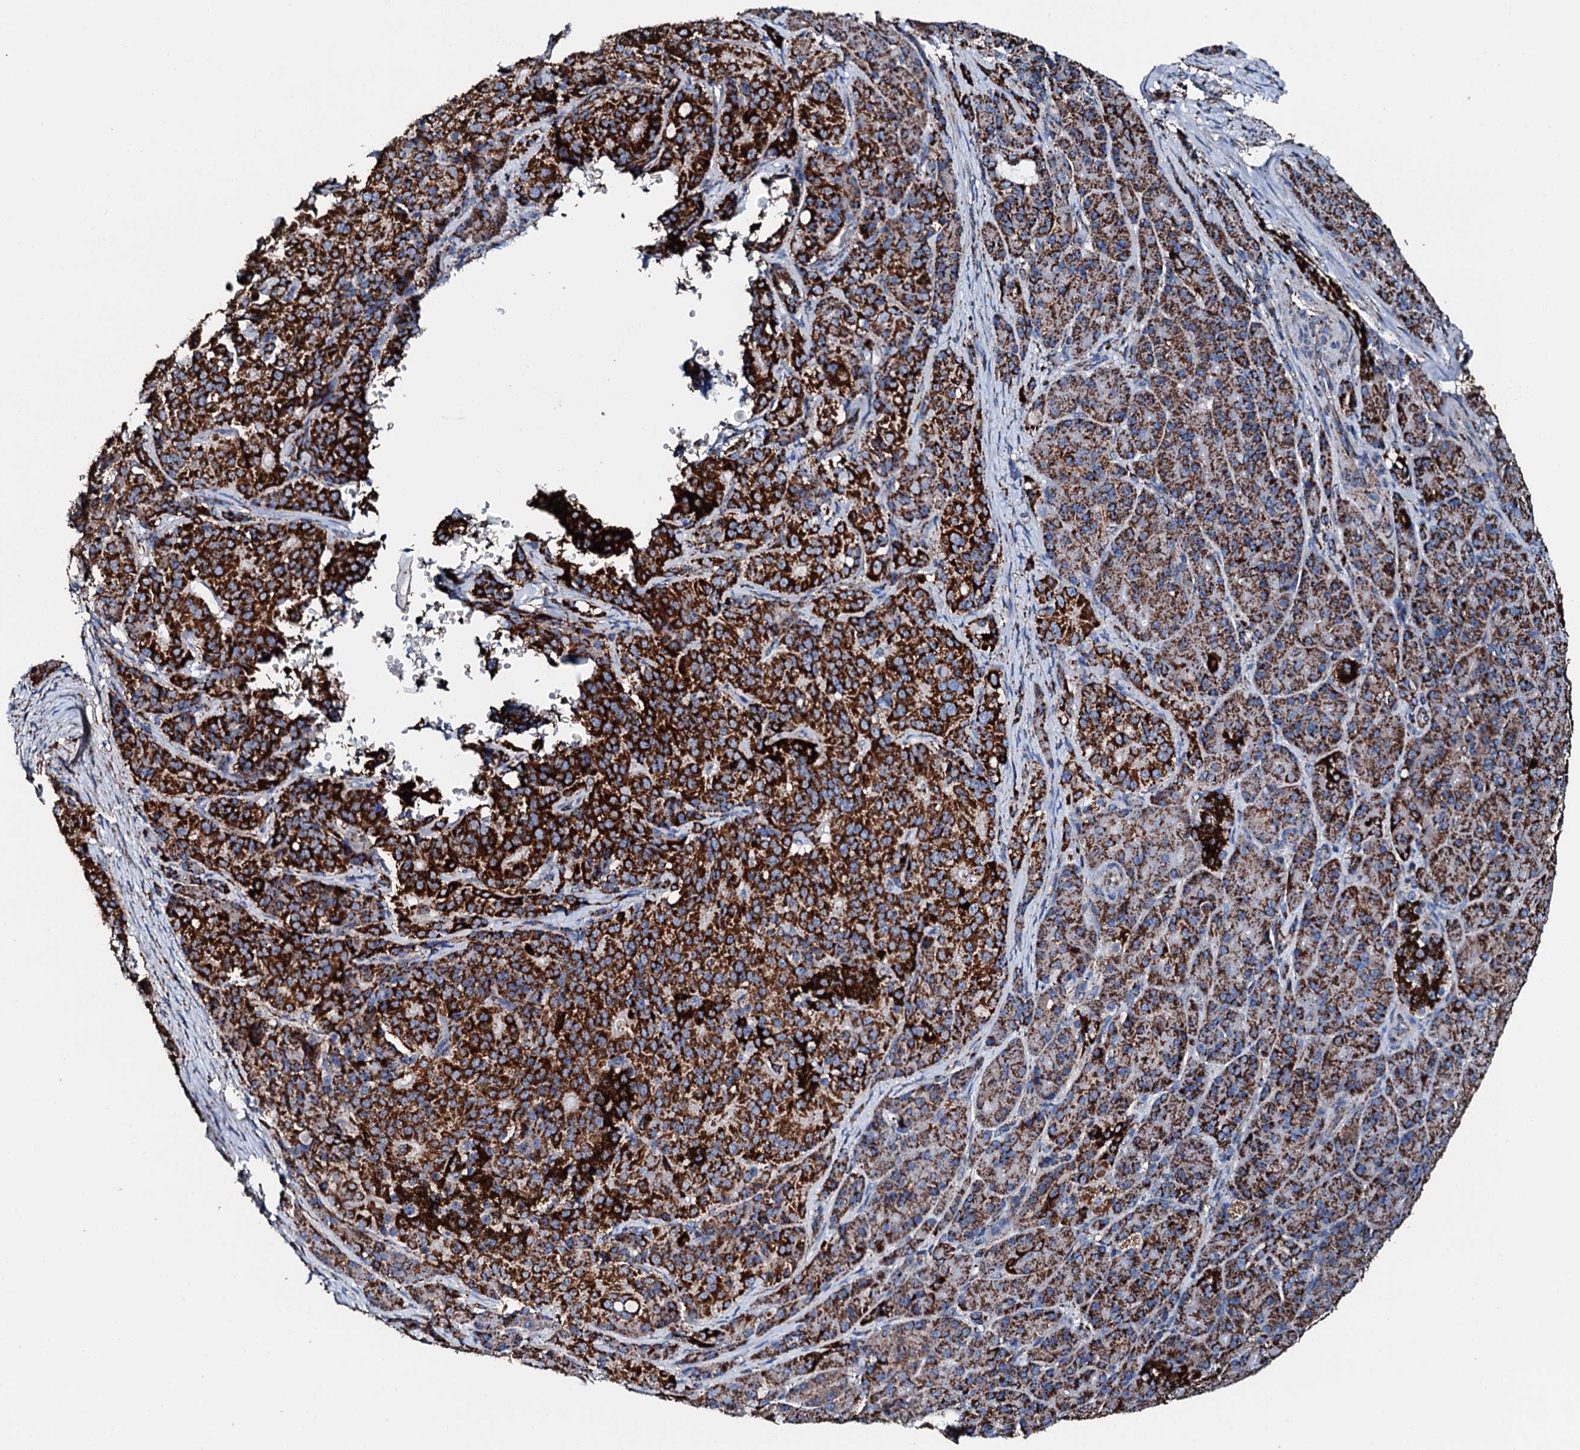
{"staining": {"intensity": "strong", "quantity": ">75%", "location": "cytoplasmic/membranous"}, "tissue": "pancreatic cancer", "cell_type": "Tumor cells", "image_type": "cancer", "snomed": [{"axis": "morphology", "description": "Adenocarcinoma, NOS"}, {"axis": "topography", "description": "Pancreas"}], "caption": "Pancreatic cancer (adenocarcinoma) stained for a protein demonstrates strong cytoplasmic/membranous positivity in tumor cells.", "gene": "HADH", "patient": {"sex": "female", "age": 74}}